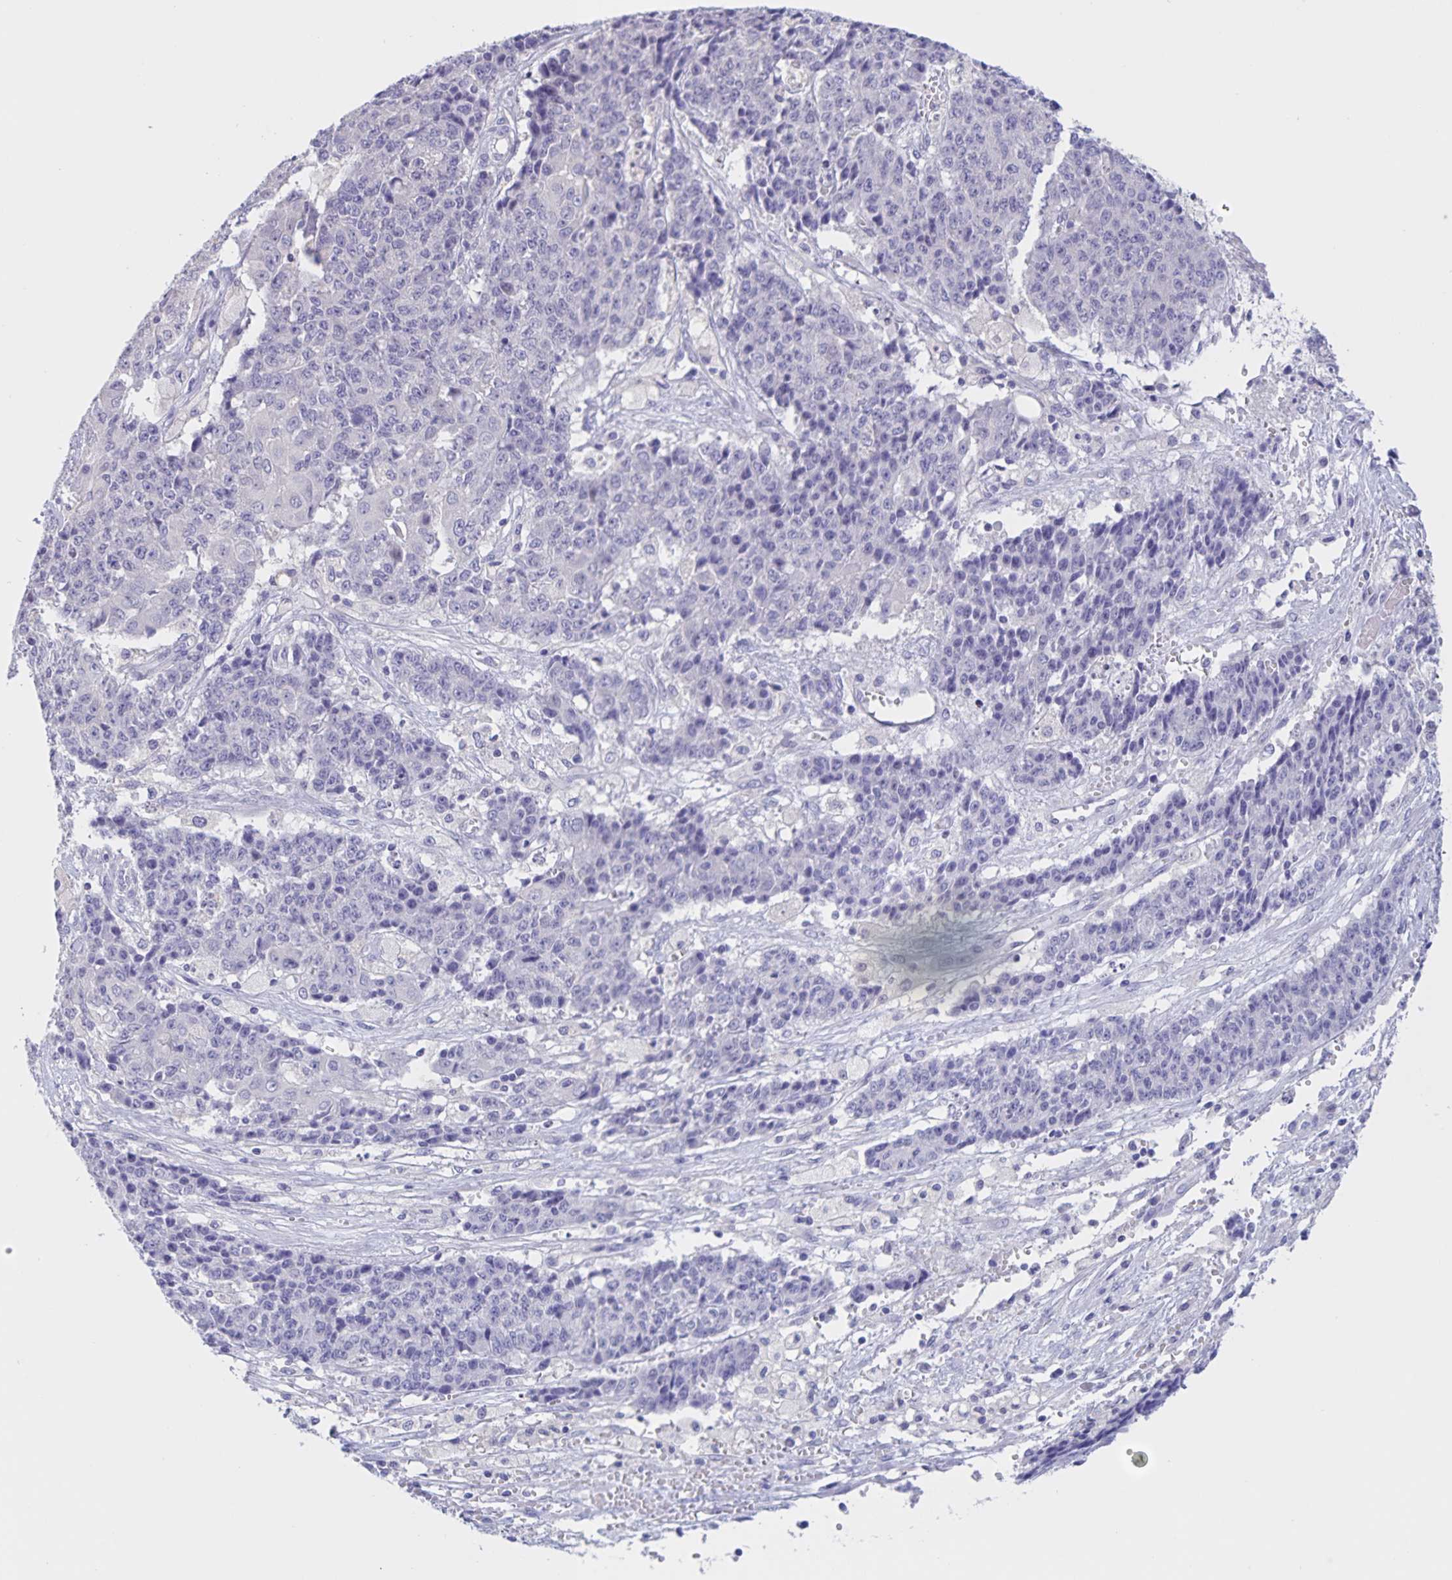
{"staining": {"intensity": "negative", "quantity": "none", "location": "none"}, "tissue": "ovarian cancer", "cell_type": "Tumor cells", "image_type": "cancer", "snomed": [{"axis": "morphology", "description": "Carcinoma, endometroid"}, {"axis": "topography", "description": "Ovary"}], "caption": "Immunohistochemistry (IHC) of ovarian cancer reveals no expression in tumor cells.", "gene": "DMGDH", "patient": {"sex": "female", "age": 42}}